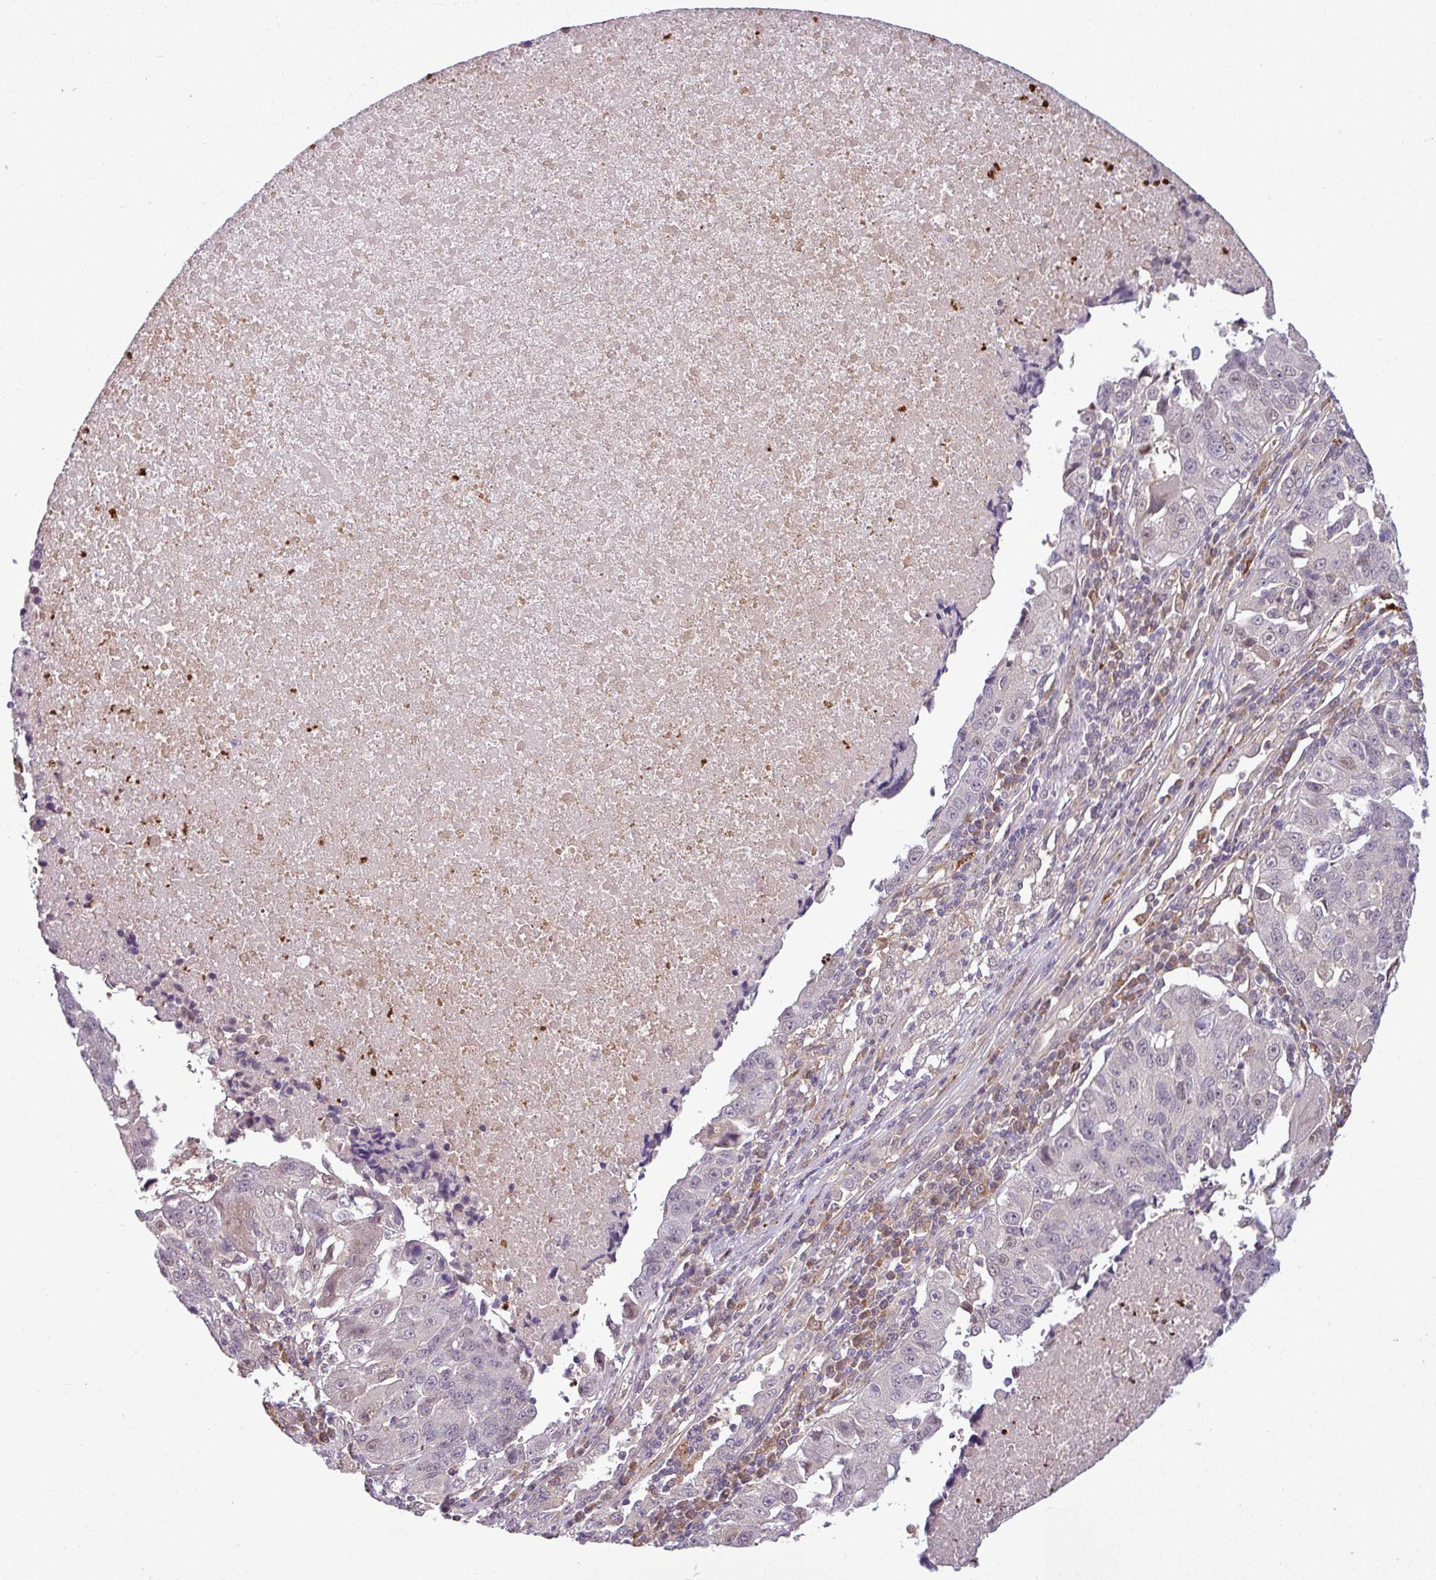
{"staining": {"intensity": "negative", "quantity": "none", "location": "none"}, "tissue": "lung cancer", "cell_type": "Tumor cells", "image_type": "cancer", "snomed": [{"axis": "morphology", "description": "Squamous cell carcinoma, NOS"}, {"axis": "topography", "description": "Lung"}], "caption": "A photomicrograph of human squamous cell carcinoma (lung) is negative for staining in tumor cells.", "gene": "CCDC144A", "patient": {"sex": "female", "age": 66}}